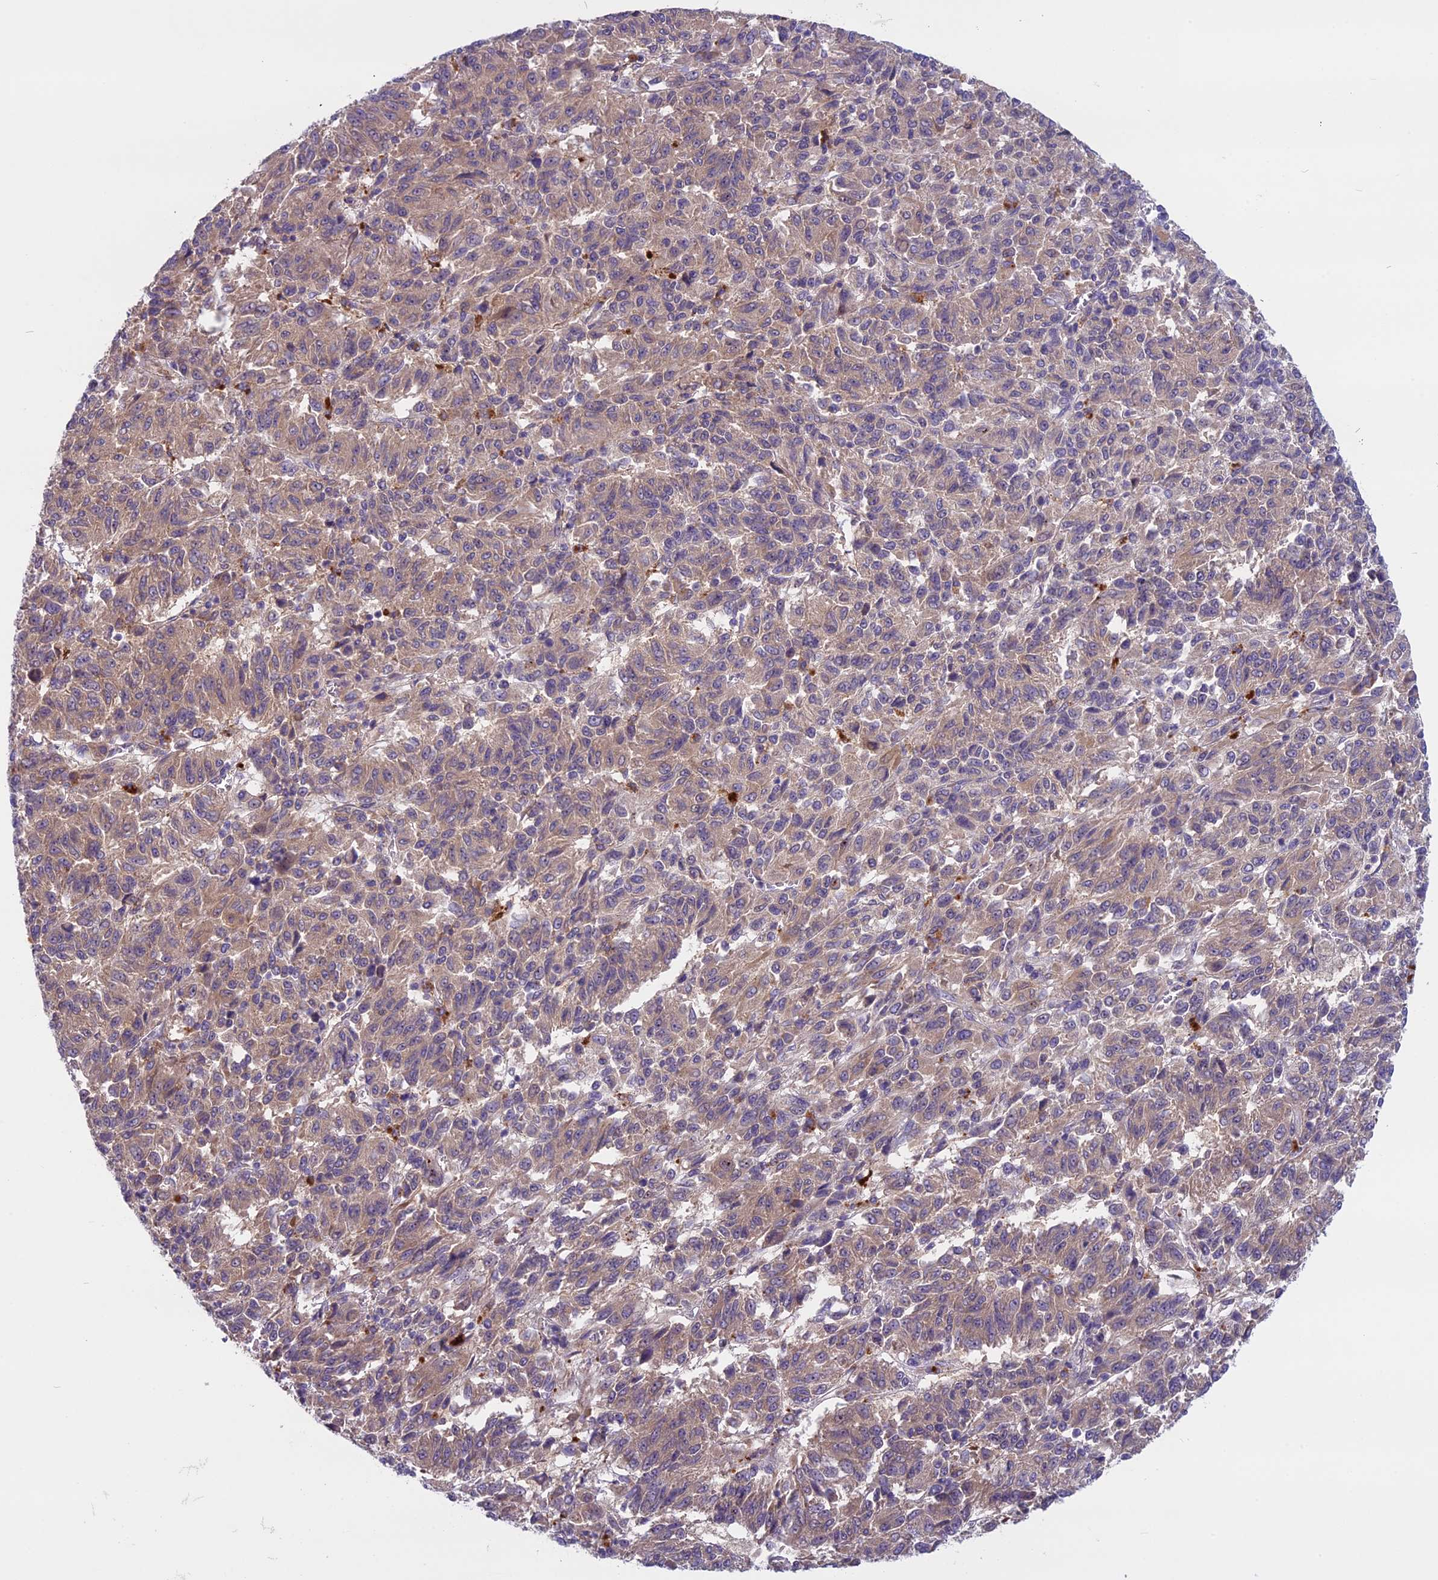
{"staining": {"intensity": "weak", "quantity": ">75%", "location": "cytoplasmic/membranous"}, "tissue": "melanoma", "cell_type": "Tumor cells", "image_type": "cancer", "snomed": [{"axis": "morphology", "description": "Malignant melanoma, Metastatic site"}, {"axis": "topography", "description": "Lung"}], "caption": "A low amount of weak cytoplasmic/membranous expression is seen in approximately >75% of tumor cells in malignant melanoma (metastatic site) tissue.", "gene": "DCTN5", "patient": {"sex": "male", "age": 64}}